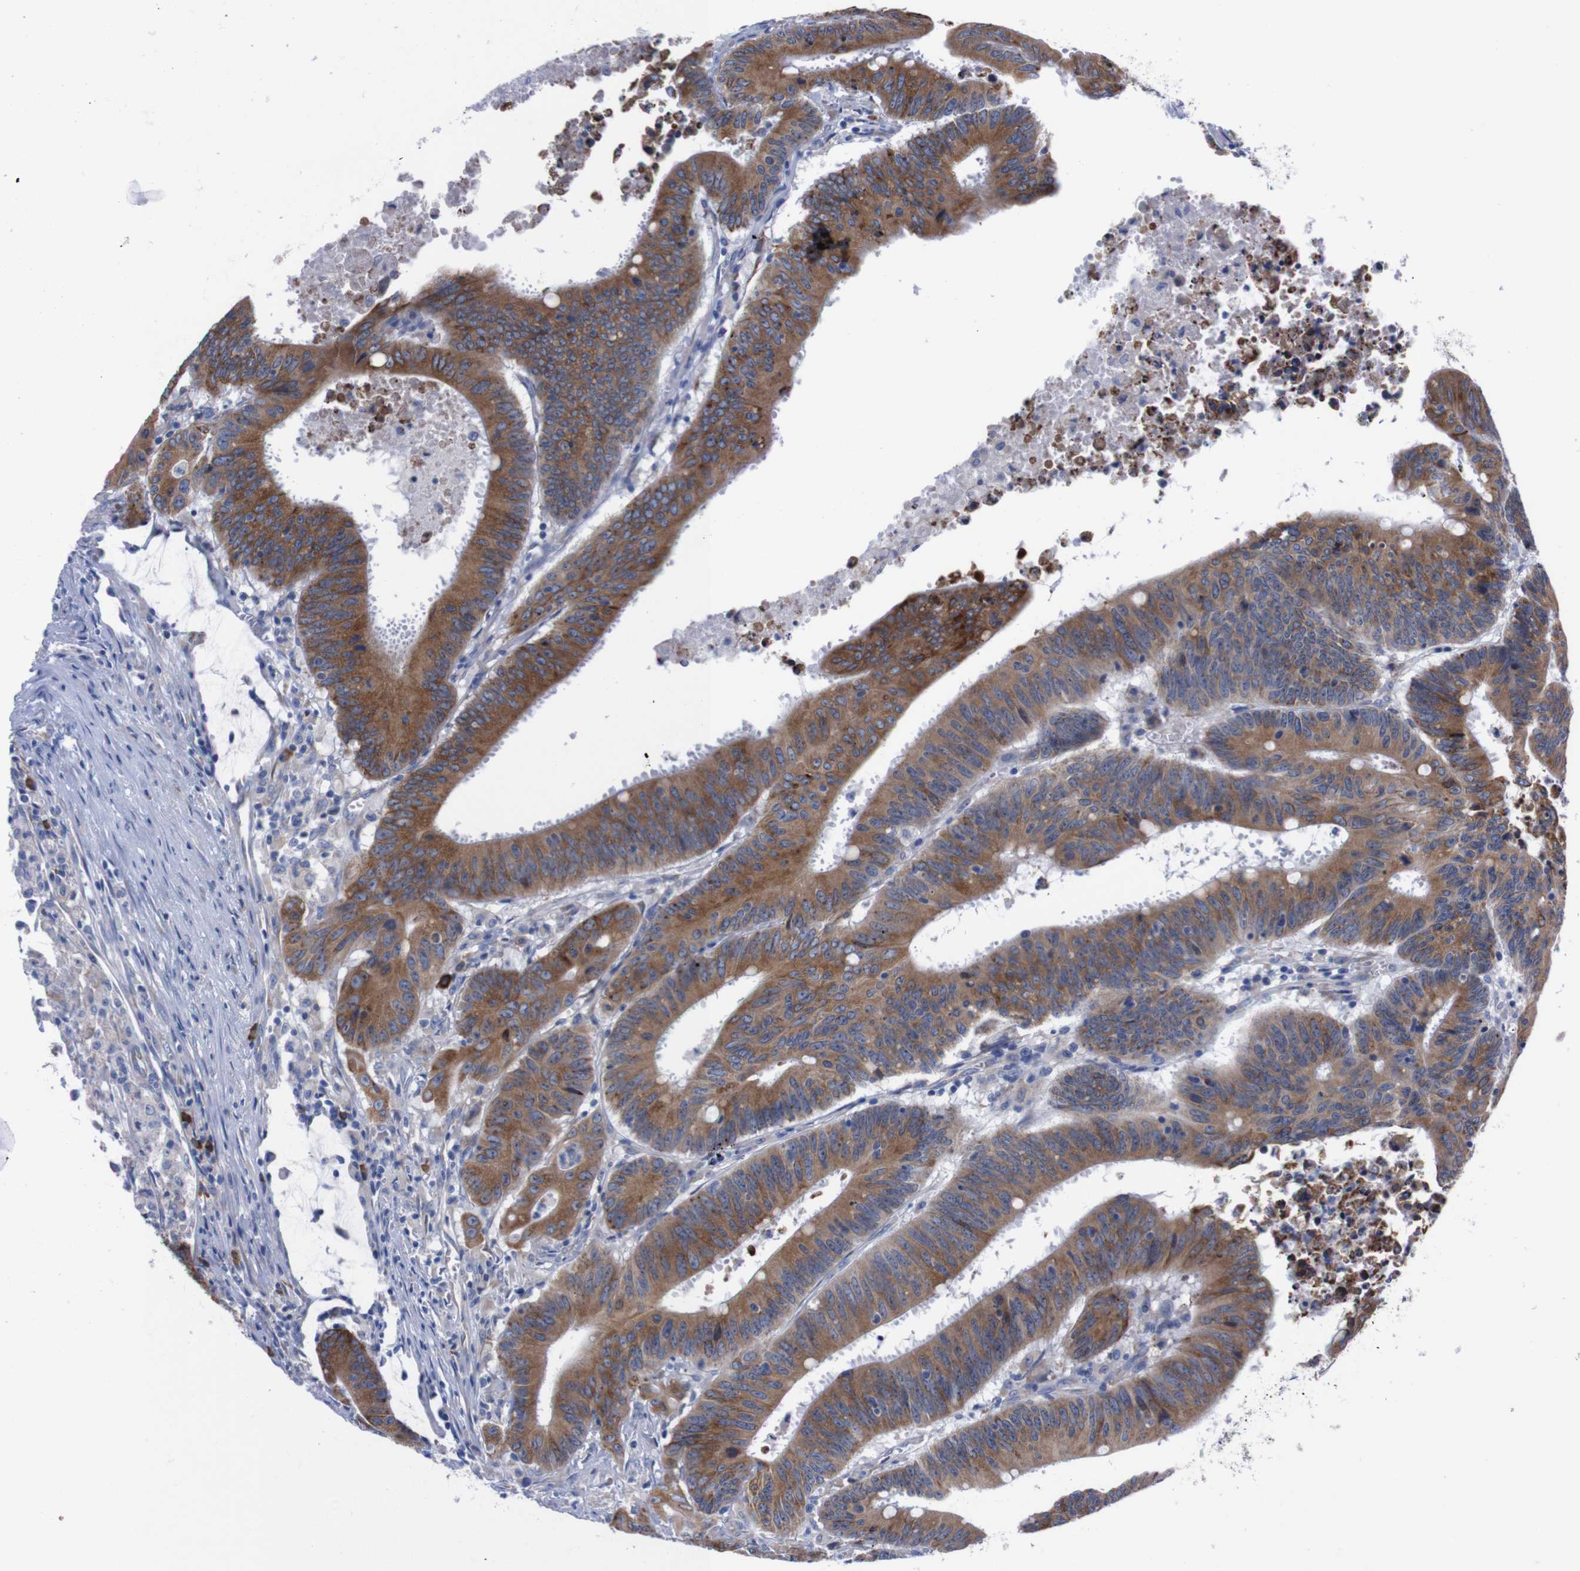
{"staining": {"intensity": "moderate", "quantity": ">75%", "location": "cytoplasmic/membranous"}, "tissue": "colorectal cancer", "cell_type": "Tumor cells", "image_type": "cancer", "snomed": [{"axis": "morphology", "description": "Adenocarcinoma, NOS"}, {"axis": "topography", "description": "Colon"}], "caption": "This photomicrograph reveals IHC staining of human colorectal cancer, with medium moderate cytoplasmic/membranous positivity in approximately >75% of tumor cells.", "gene": "NEBL", "patient": {"sex": "male", "age": 45}}